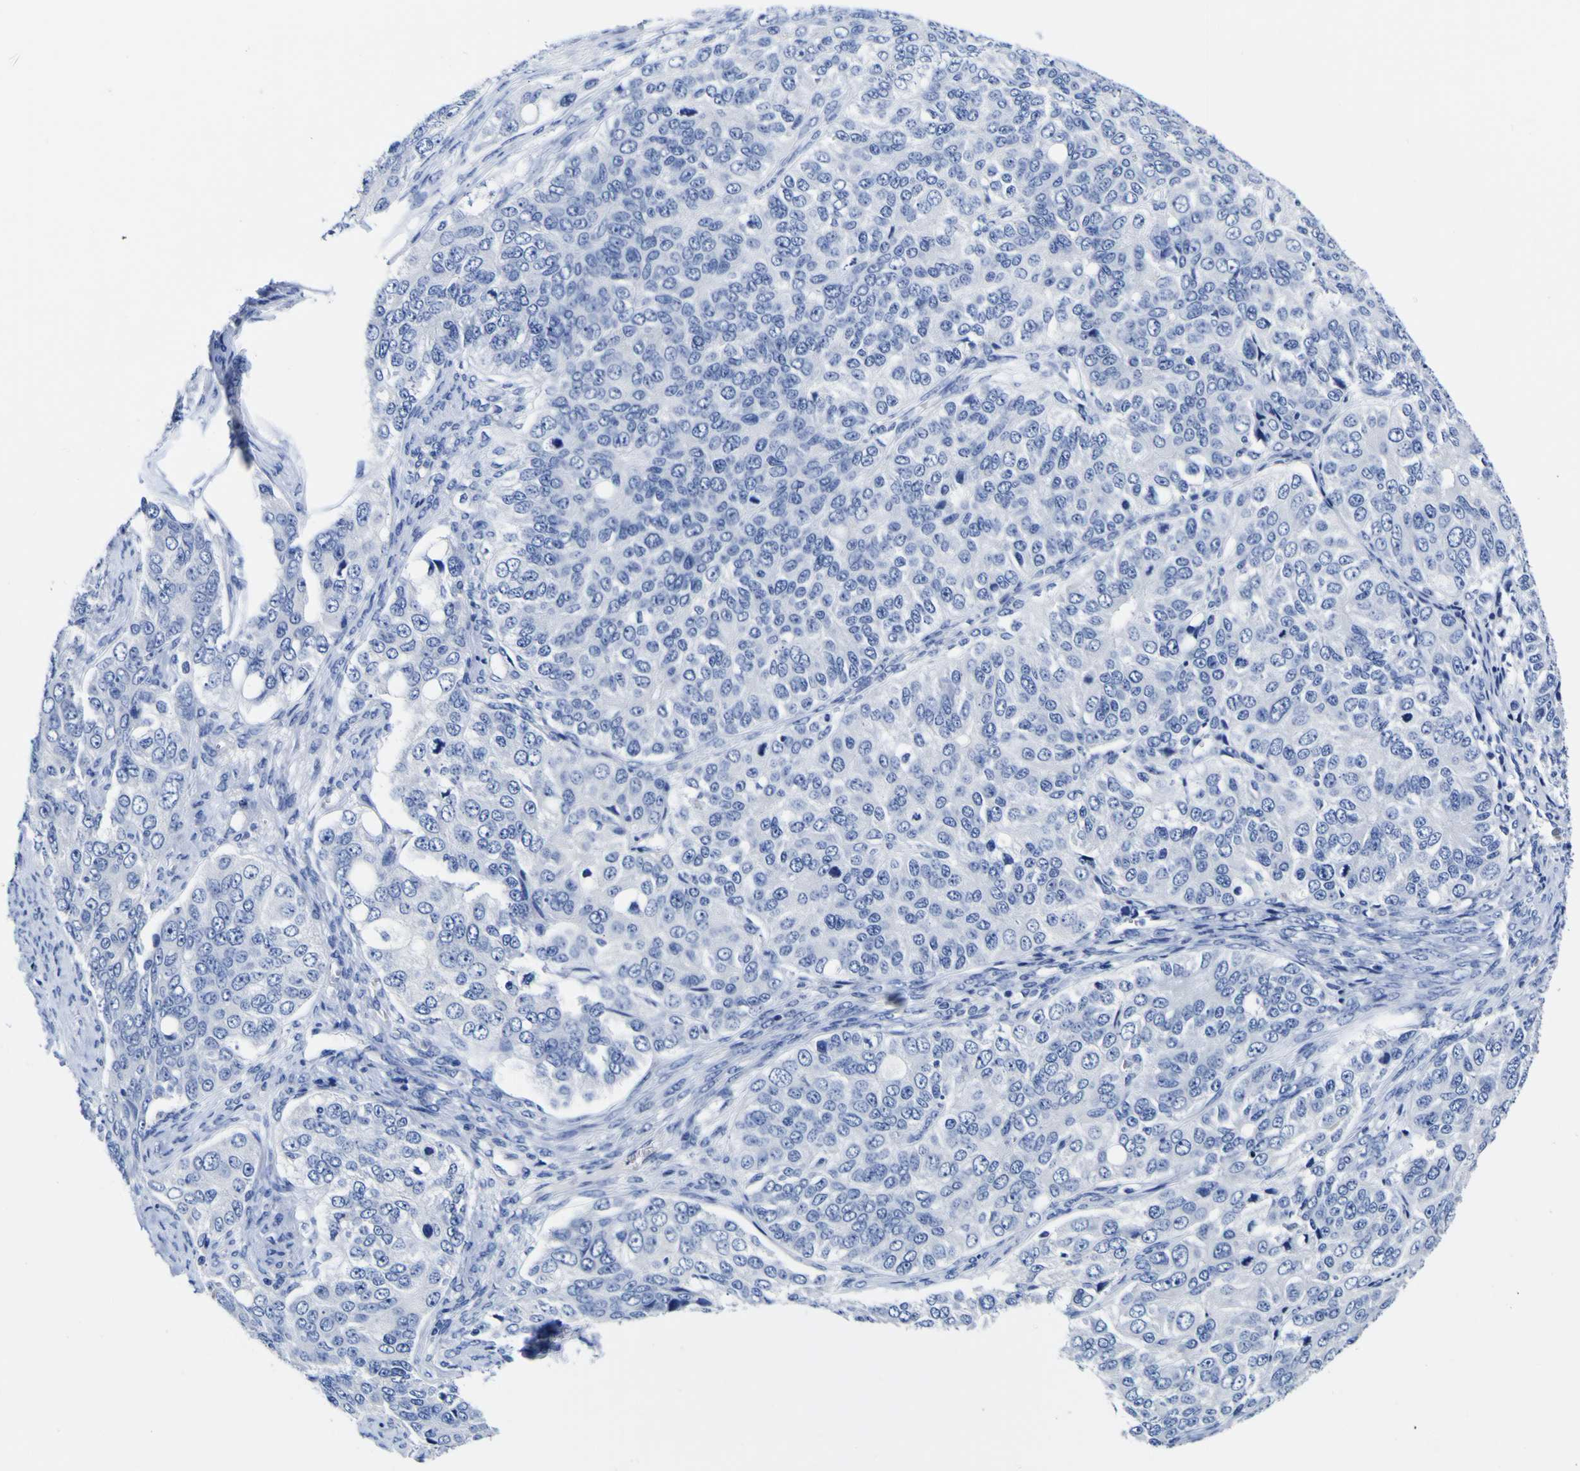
{"staining": {"intensity": "negative", "quantity": "none", "location": "none"}, "tissue": "ovarian cancer", "cell_type": "Tumor cells", "image_type": "cancer", "snomed": [{"axis": "morphology", "description": "Carcinoma, endometroid"}, {"axis": "topography", "description": "Ovary"}], "caption": "IHC histopathology image of ovarian cancer stained for a protein (brown), which demonstrates no expression in tumor cells.", "gene": "HLA-DQA1", "patient": {"sex": "female", "age": 51}}